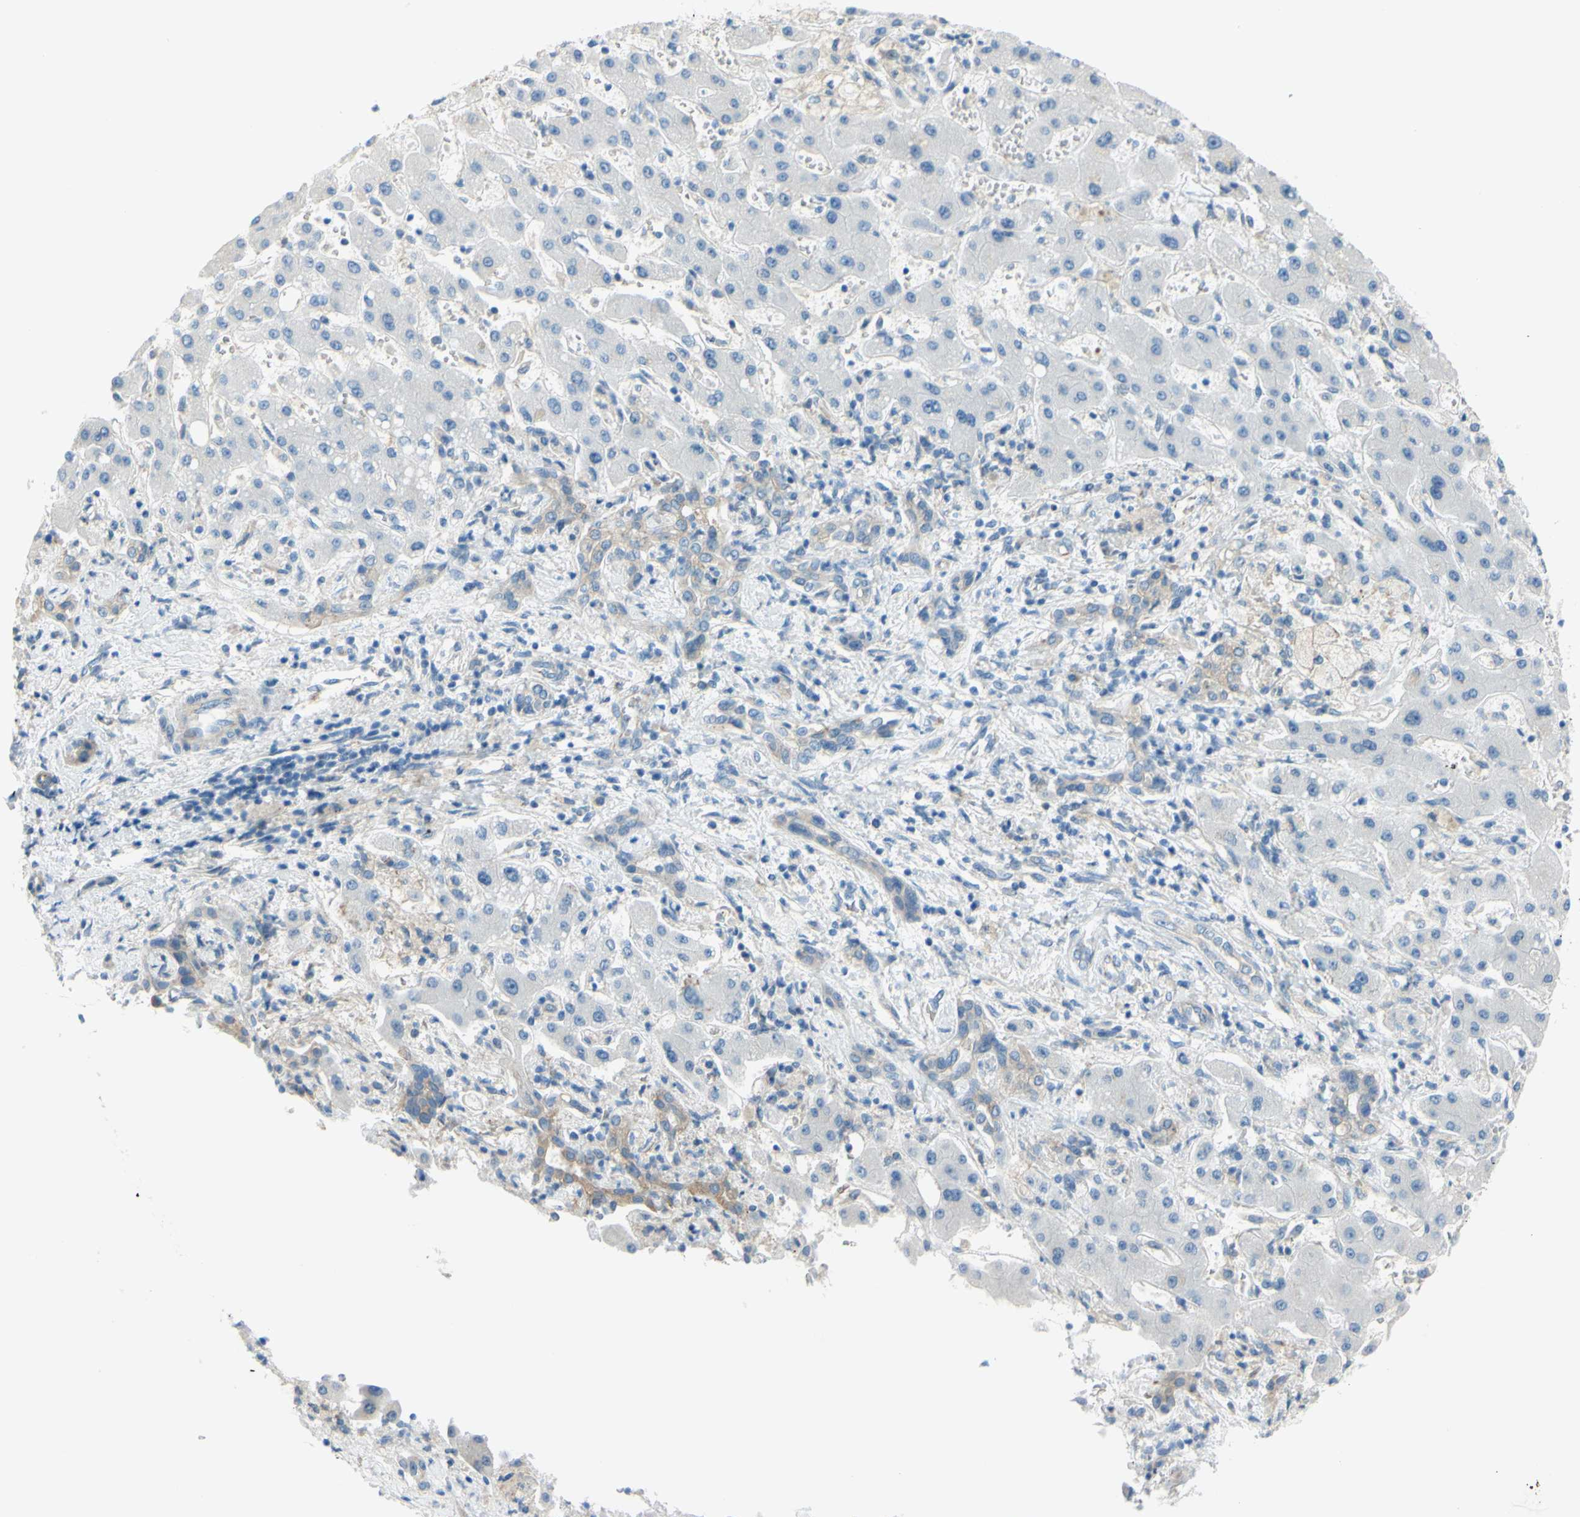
{"staining": {"intensity": "negative", "quantity": "none", "location": "none"}, "tissue": "liver cancer", "cell_type": "Tumor cells", "image_type": "cancer", "snomed": [{"axis": "morphology", "description": "Cholangiocarcinoma"}, {"axis": "topography", "description": "Liver"}], "caption": "Tumor cells show no significant expression in liver cancer (cholangiocarcinoma). Nuclei are stained in blue.", "gene": "FRMD4B", "patient": {"sex": "male", "age": 50}}